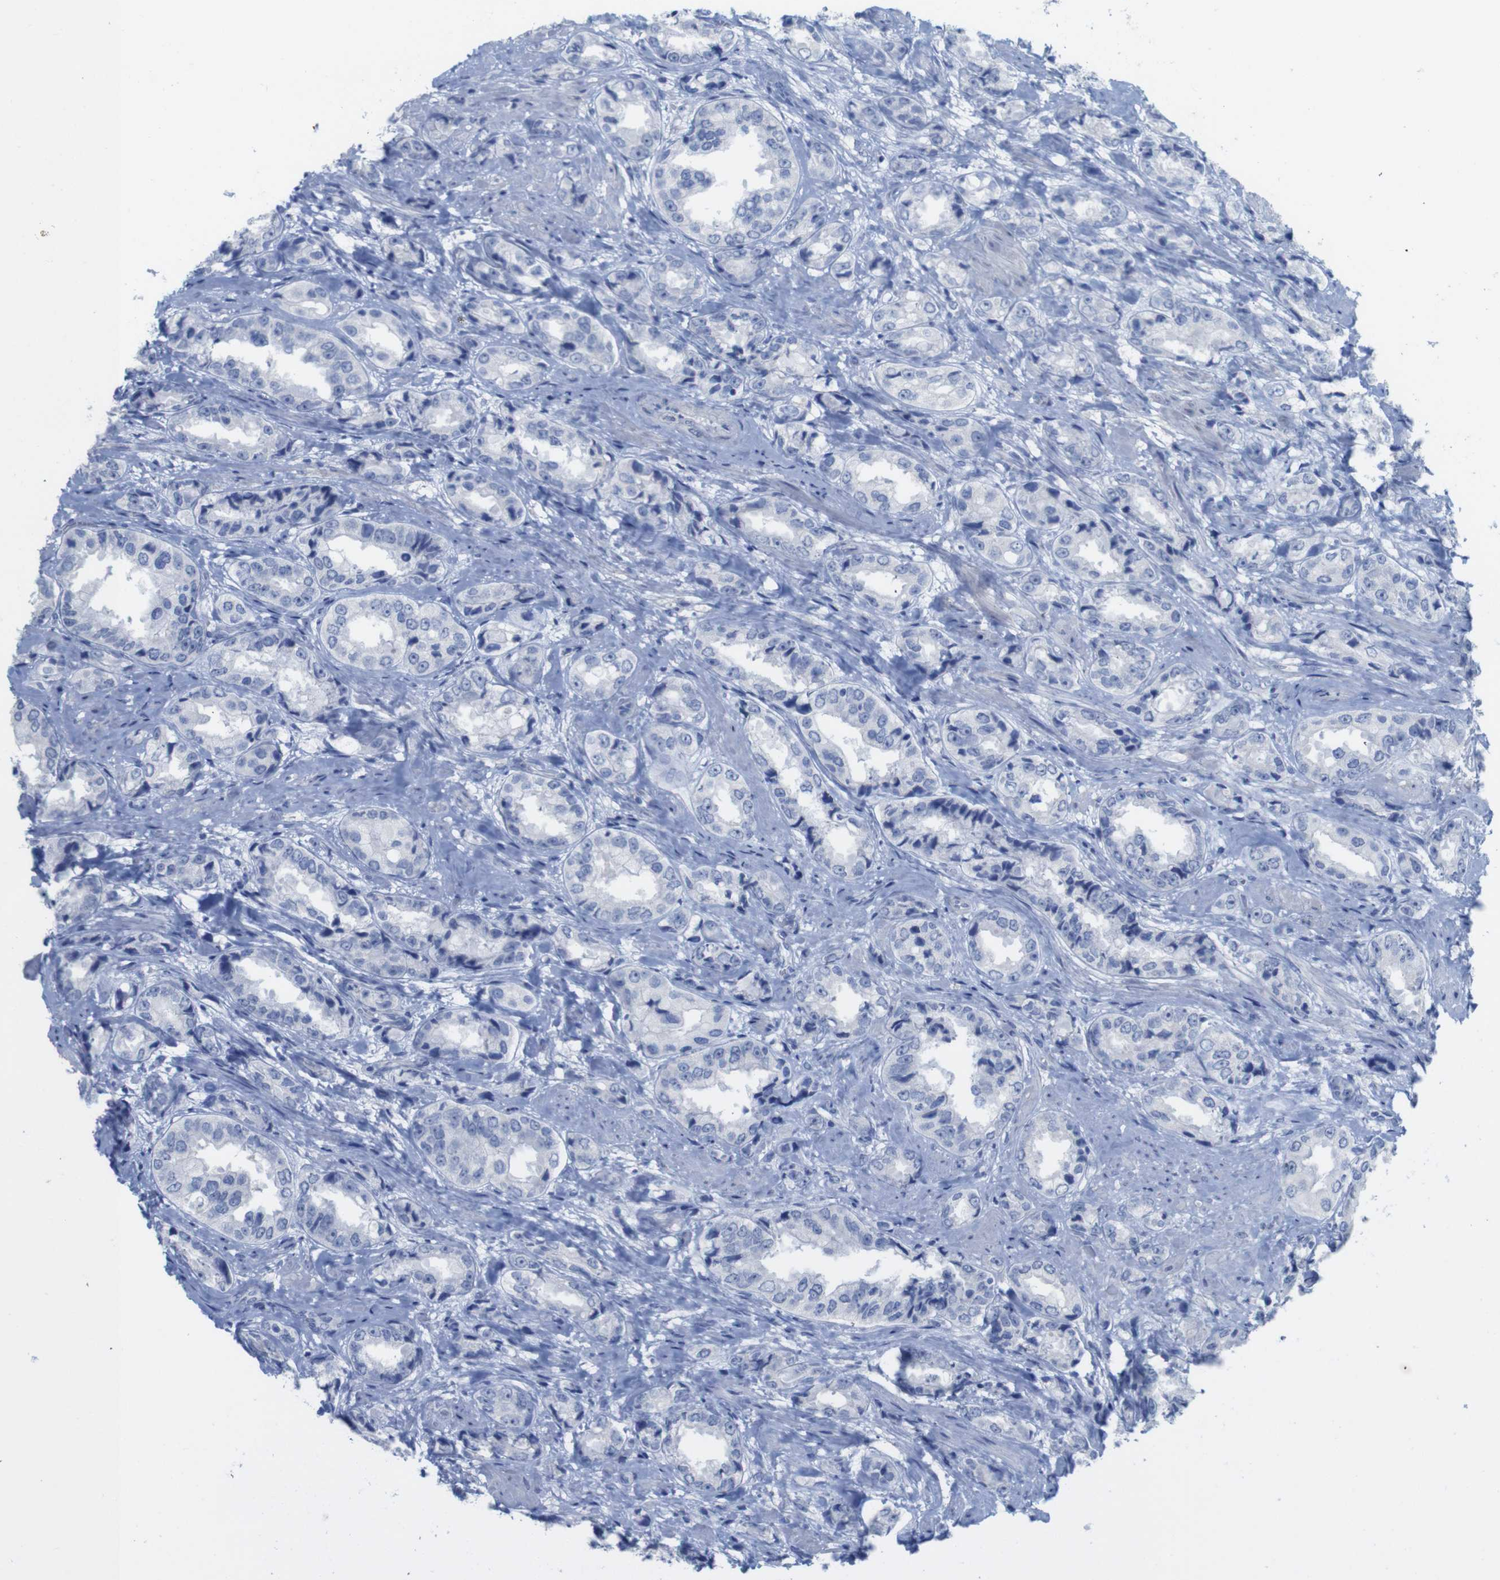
{"staining": {"intensity": "negative", "quantity": "none", "location": "none"}, "tissue": "prostate cancer", "cell_type": "Tumor cells", "image_type": "cancer", "snomed": [{"axis": "morphology", "description": "Adenocarcinoma, High grade"}, {"axis": "topography", "description": "Prostate"}], "caption": "The IHC histopathology image has no significant expression in tumor cells of high-grade adenocarcinoma (prostate) tissue.", "gene": "PNMA1", "patient": {"sex": "male", "age": 61}}